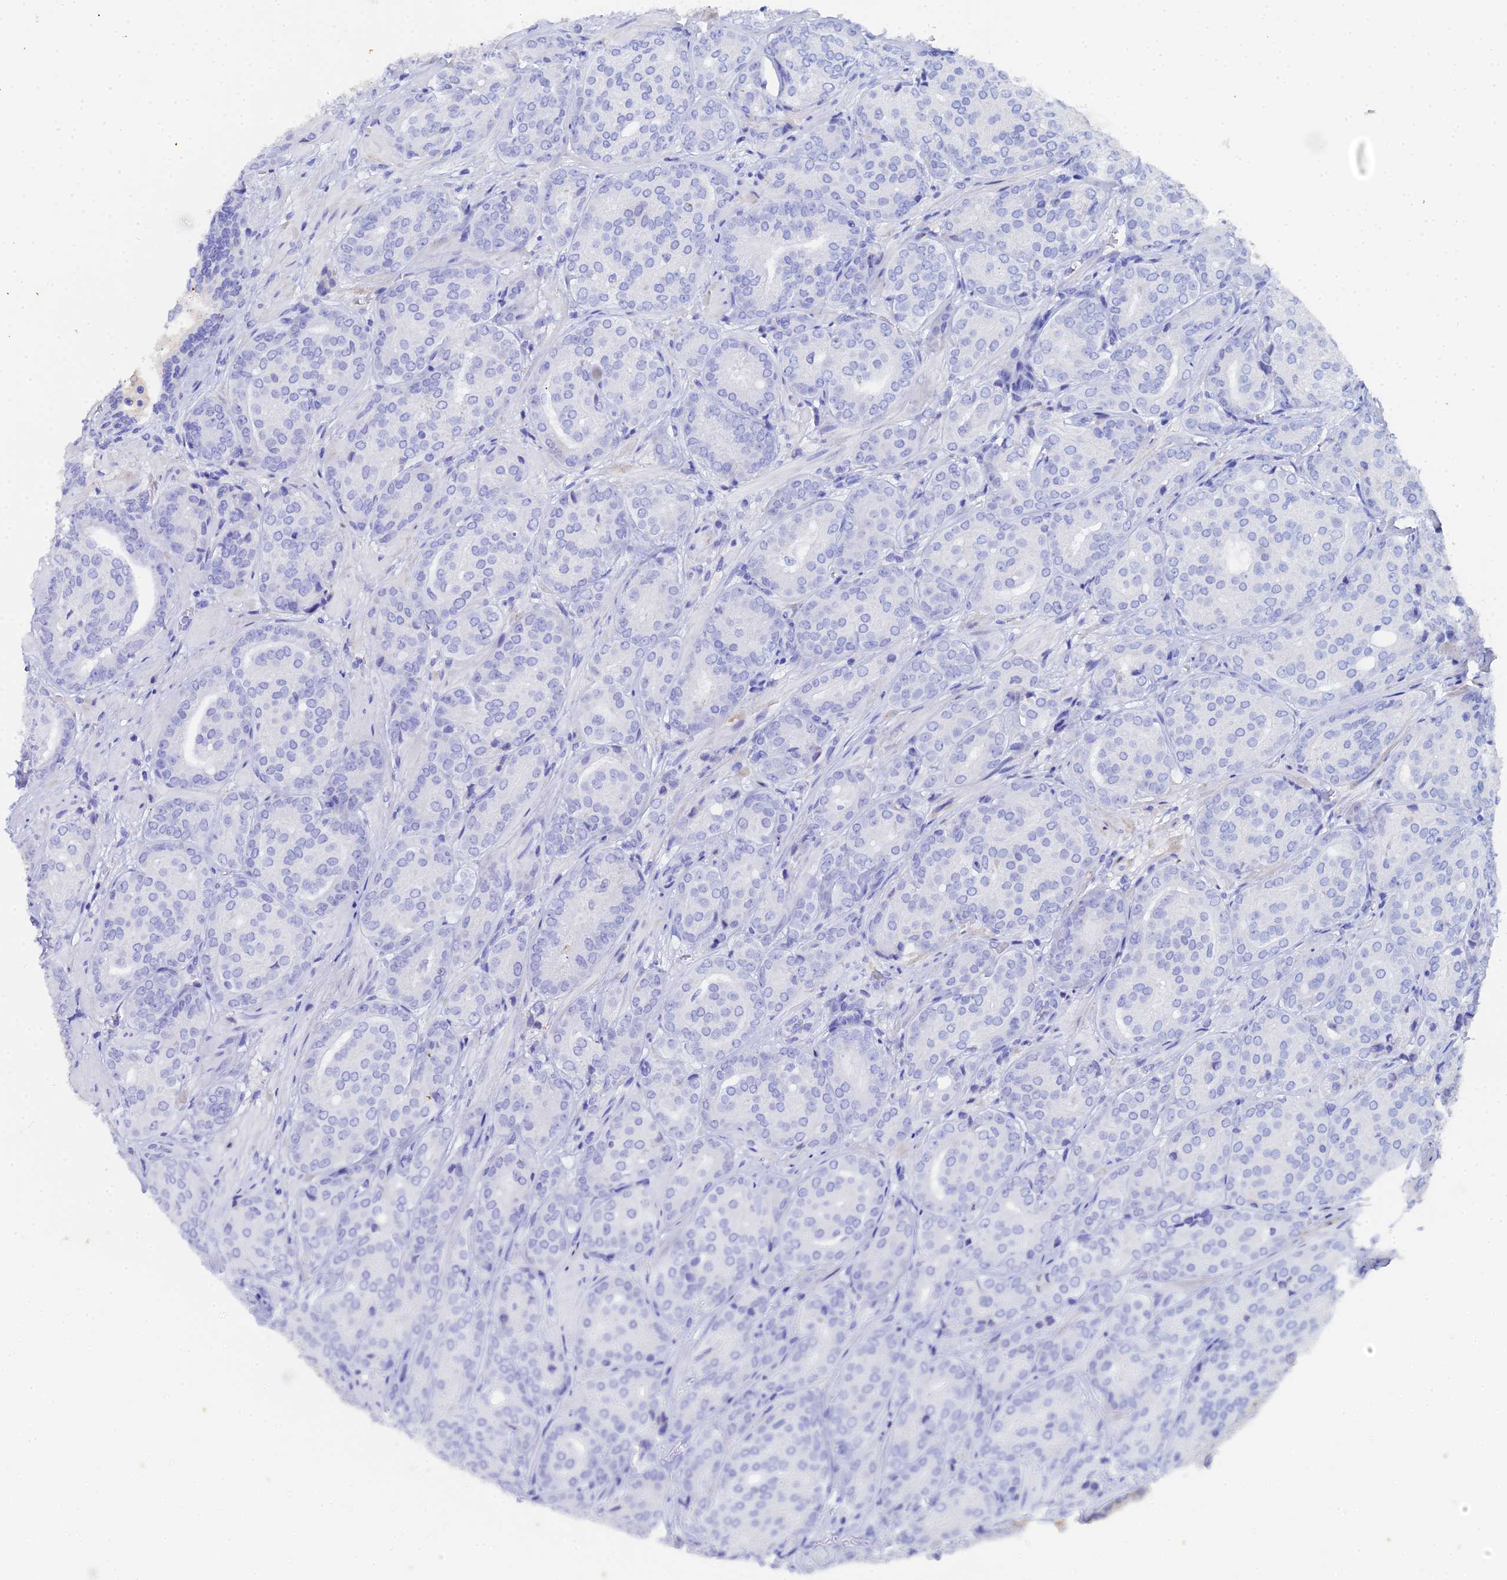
{"staining": {"intensity": "negative", "quantity": "none", "location": "none"}, "tissue": "prostate cancer", "cell_type": "Tumor cells", "image_type": "cancer", "snomed": [{"axis": "morphology", "description": "Adenocarcinoma, High grade"}, {"axis": "topography", "description": "Prostate"}], "caption": "Photomicrograph shows no significant protein staining in tumor cells of prostate cancer (high-grade adenocarcinoma).", "gene": "CELA3A", "patient": {"sex": "male", "age": 68}}